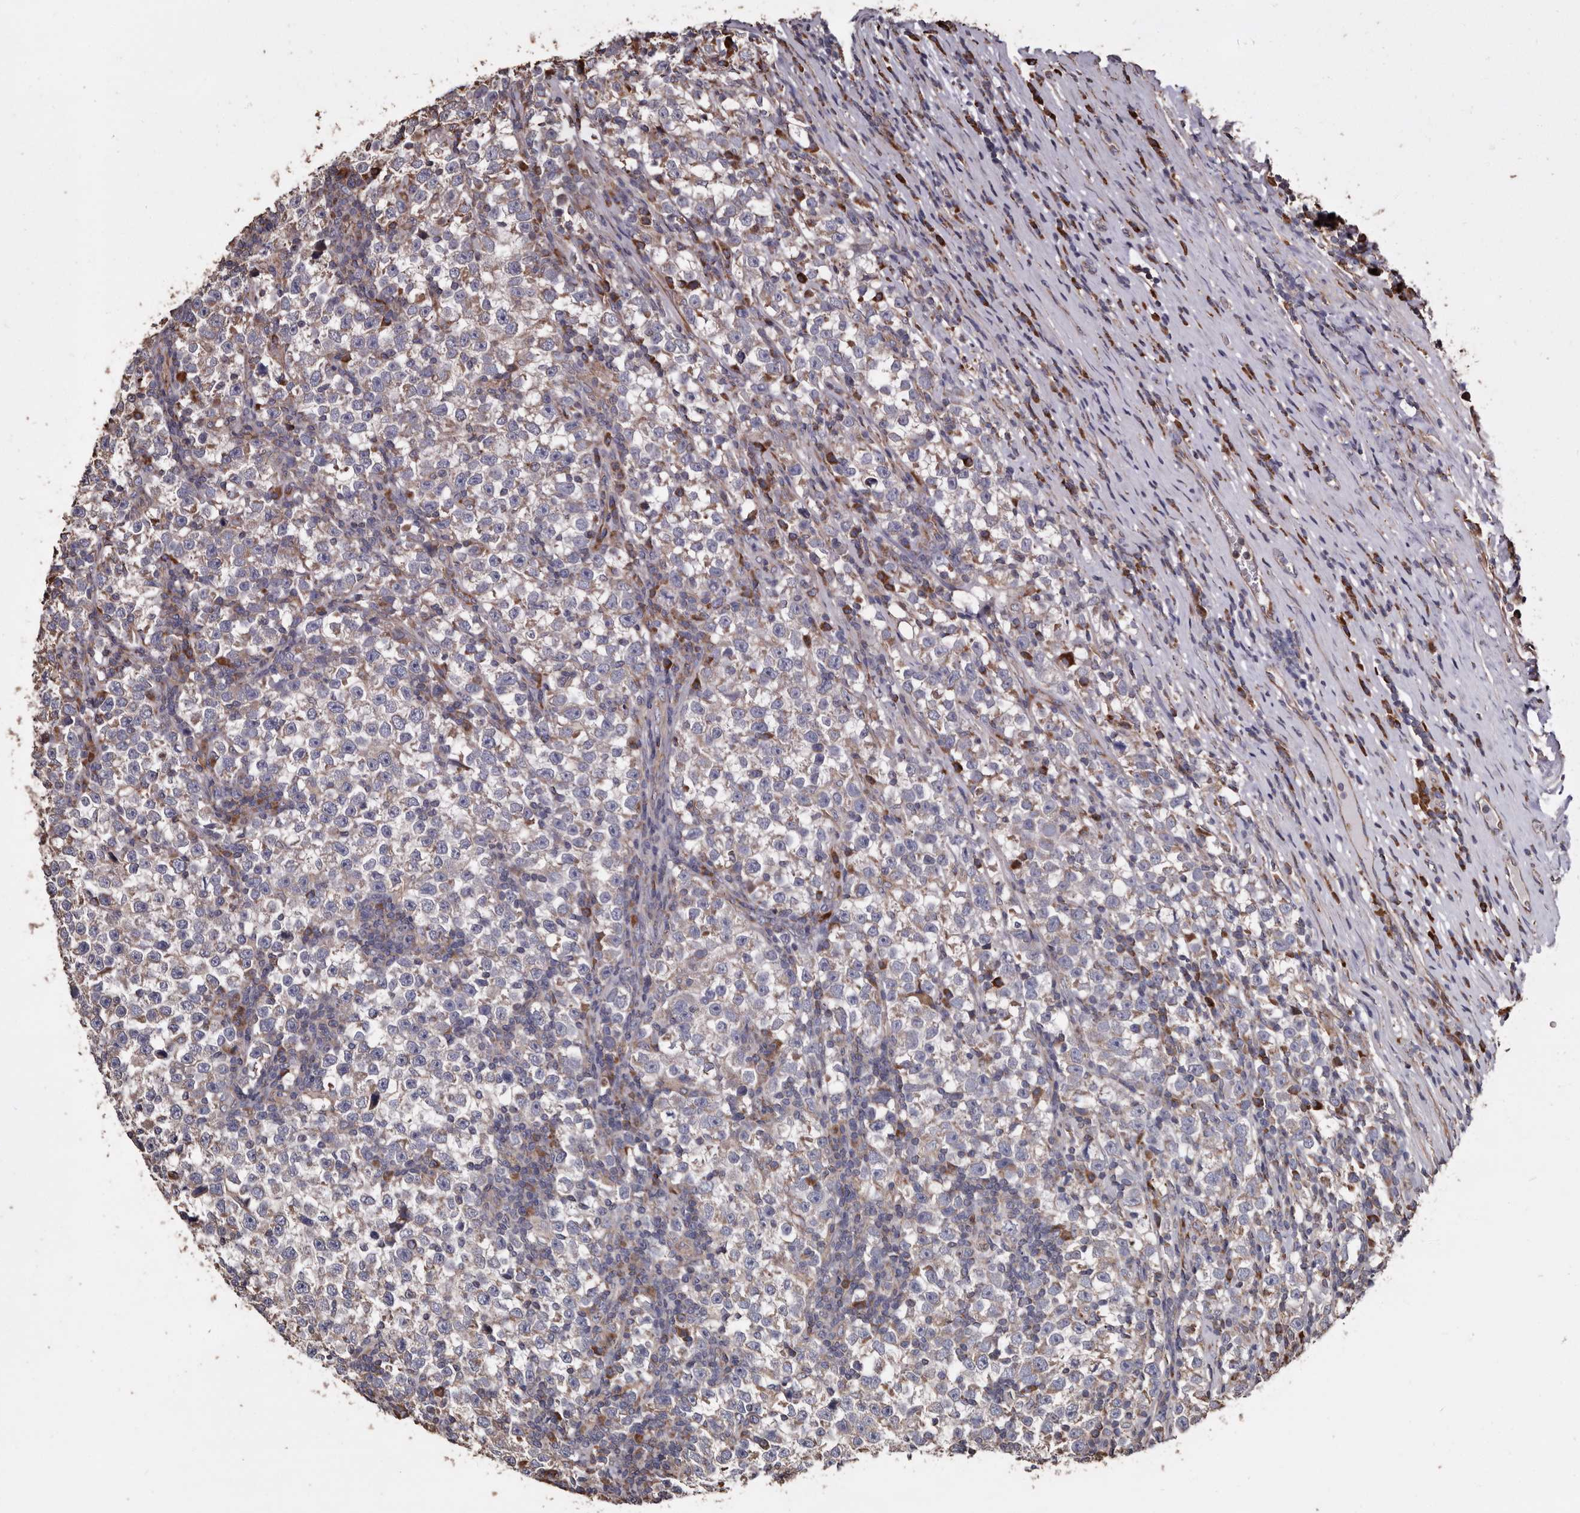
{"staining": {"intensity": "weak", "quantity": "<25%", "location": "cytoplasmic/membranous"}, "tissue": "testis cancer", "cell_type": "Tumor cells", "image_type": "cancer", "snomed": [{"axis": "morphology", "description": "Normal tissue, NOS"}, {"axis": "morphology", "description": "Seminoma, NOS"}, {"axis": "topography", "description": "Testis"}], "caption": "Testis cancer (seminoma) was stained to show a protein in brown. There is no significant expression in tumor cells.", "gene": "OSGIN2", "patient": {"sex": "male", "age": 43}}